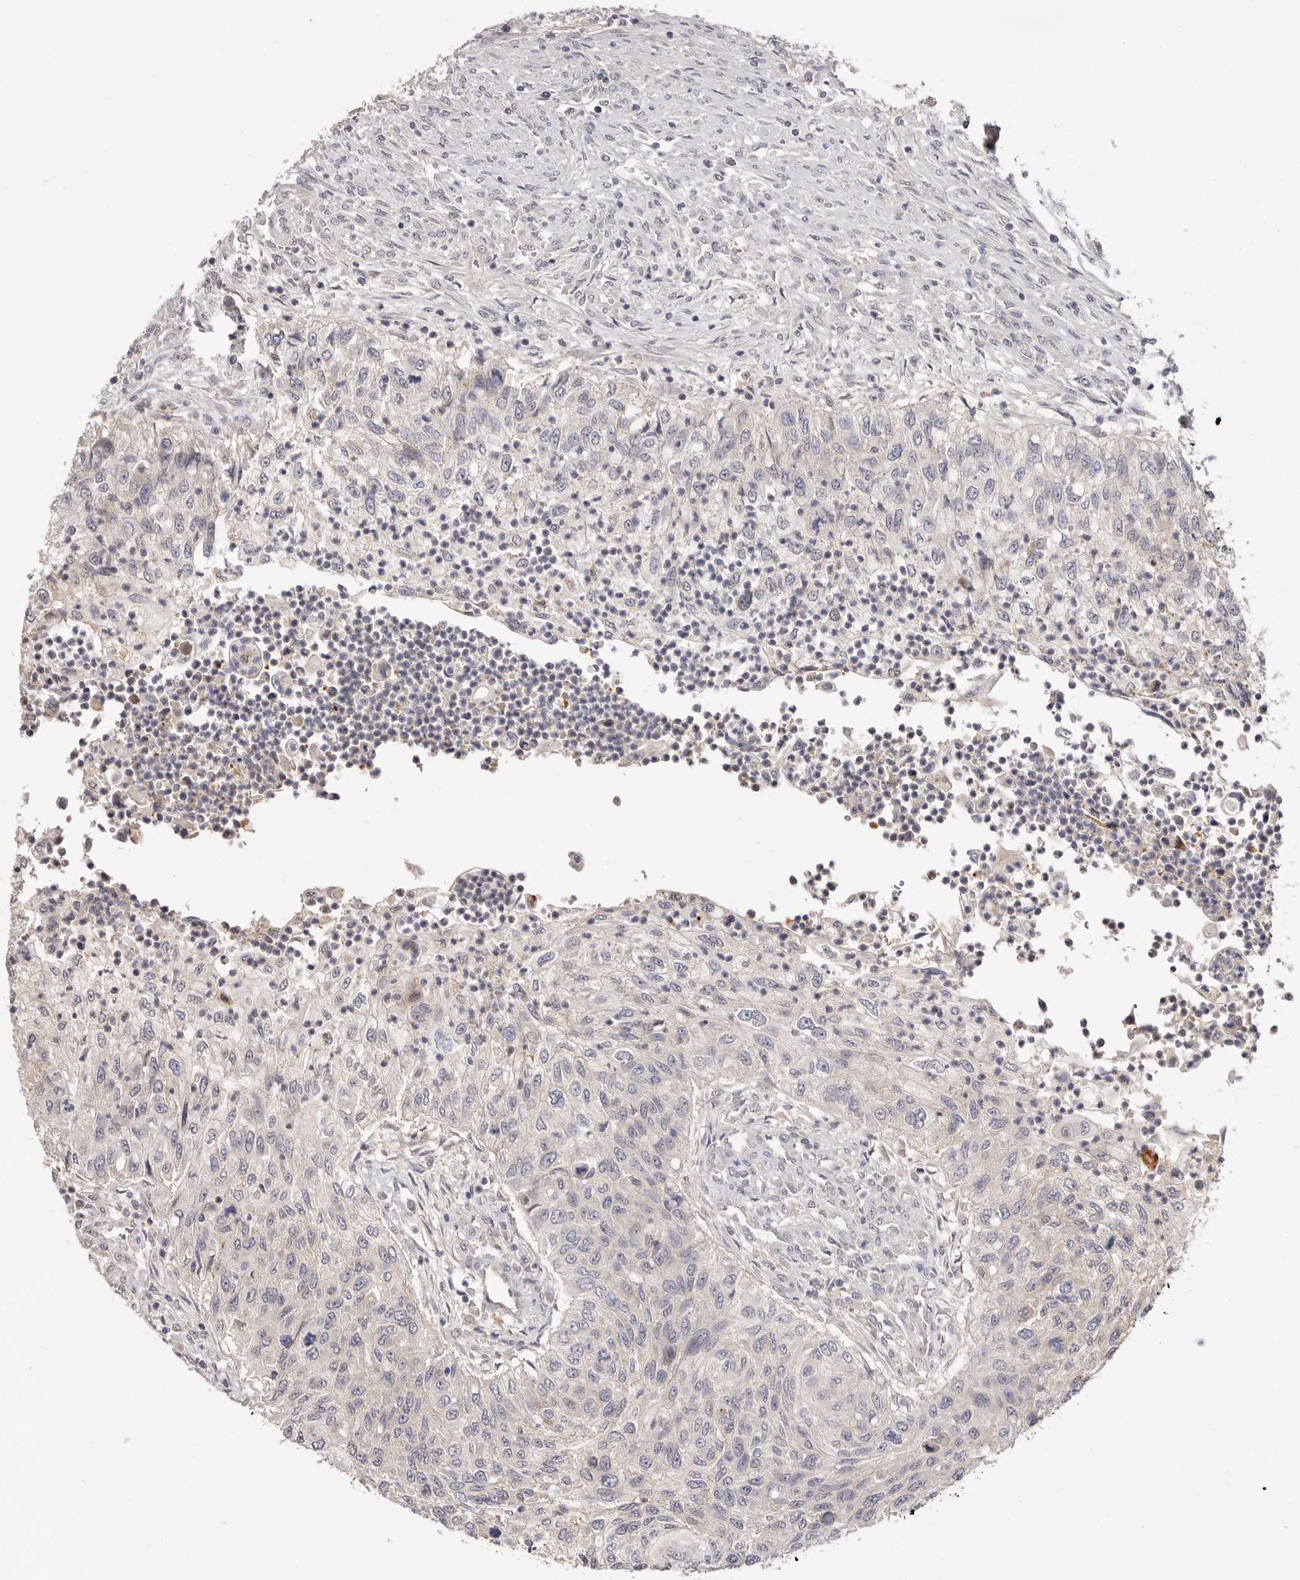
{"staining": {"intensity": "negative", "quantity": "none", "location": "none"}, "tissue": "urothelial cancer", "cell_type": "Tumor cells", "image_type": "cancer", "snomed": [{"axis": "morphology", "description": "Urothelial carcinoma, High grade"}, {"axis": "topography", "description": "Urinary bladder"}], "caption": "DAB immunohistochemical staining of human urothelial carcinoma (high-grade) demonstrates no significant positivity in tumor cells.", "gene": "DOP1A", "patient": {"sex": "female", "age": 60}}